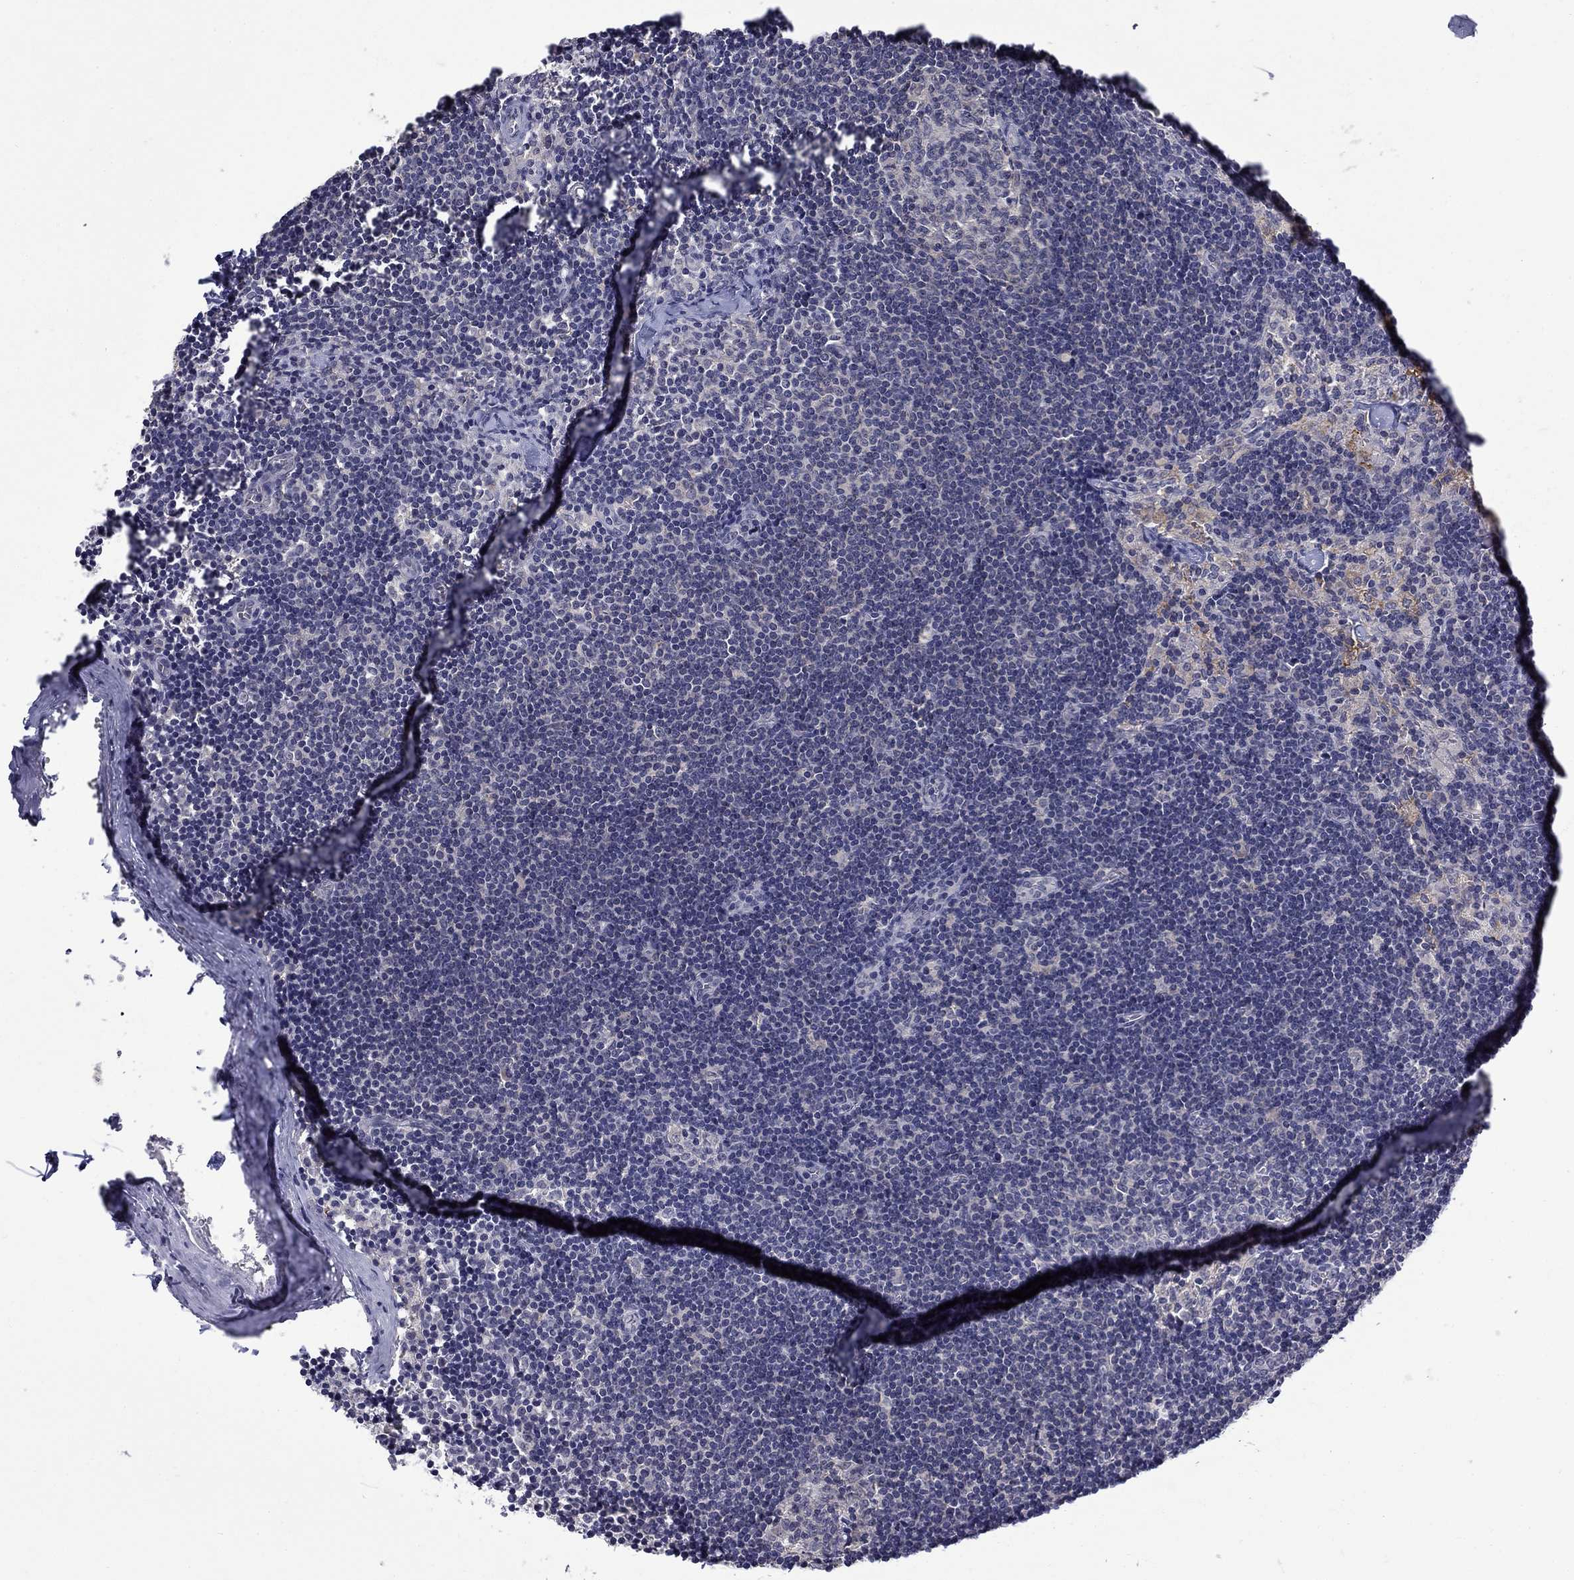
{"staining": {"intensity": "negative", "quantity": "none", "location": "none"}, "tissue": "lymph node", "cell_type": "Germinal center cells", "image_type": "normal", "snomed": [{"axis": "morphology", "description": "Normal tissue, NOS"}, {"axis": "topography", "description": "Lymph node"}], "caption": "IHC of normal lymph node shows no positivity in germinal center cells. The staining is performed using DAB brown chromogen with nuclei counter-stained in using hematoxylin.", "gene": "PCBP2", "patient": {"sex": "female", "age": 52}}